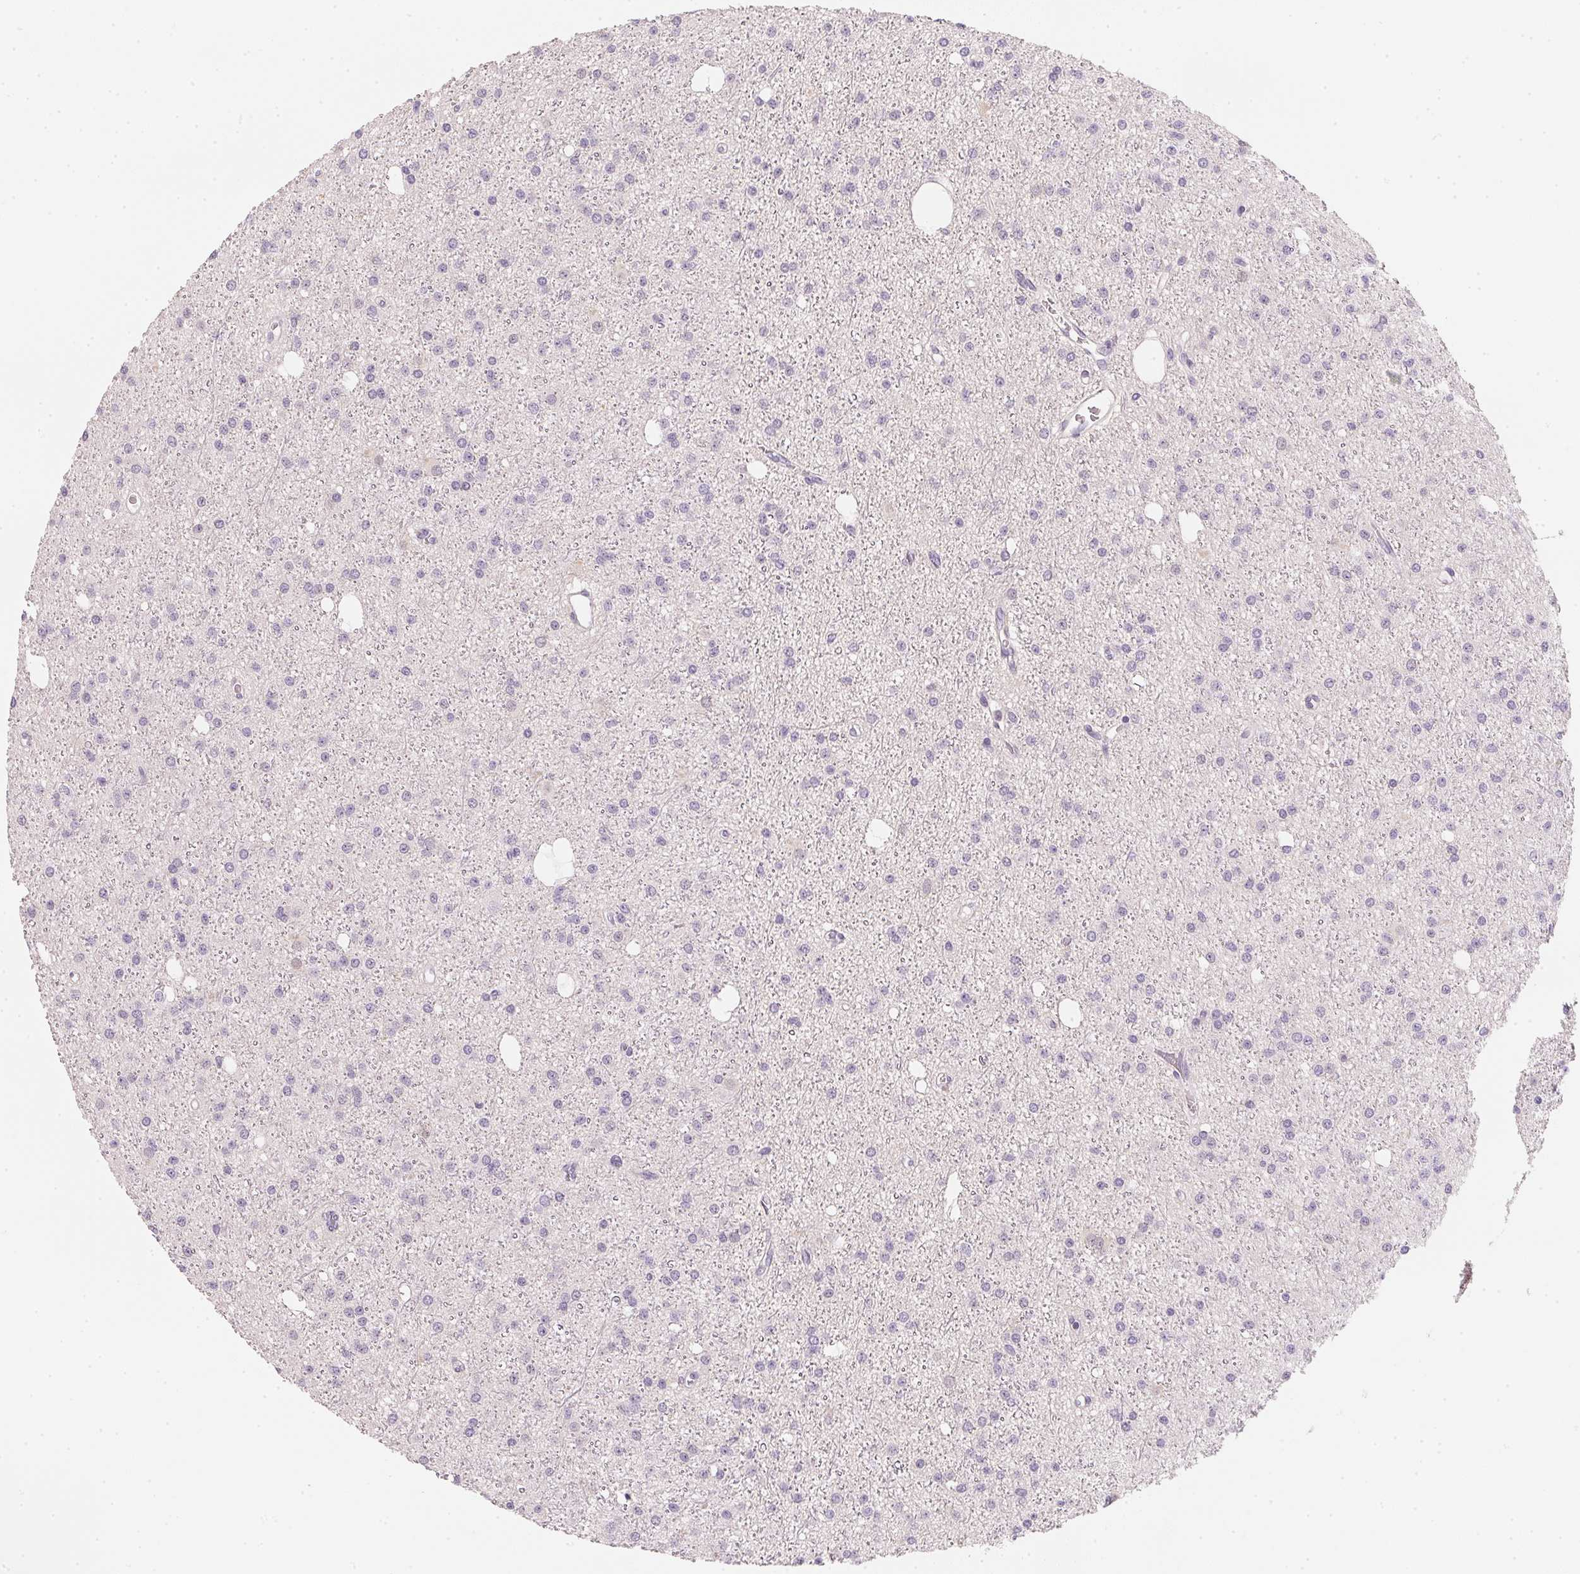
{"staining": {"intensity": "negative", "quantity": "none", "location": "none"}, "tissue": "glioma", "cell_type": "Tumor cells", "image_type": "cancer", "snomed": [{"axis": "morphology", "description": "Glioma, malignant, Low grade"}, {"axis": "topography", "description": "Brain"}], "caption": "A photomicrograph of human glioma is negative for staining in tumor cells. (DAB immunohistochemistry with hematoxylin counter stain).", "gene": "CFAP276", "patient": {"sex": "male", "age": 27}}